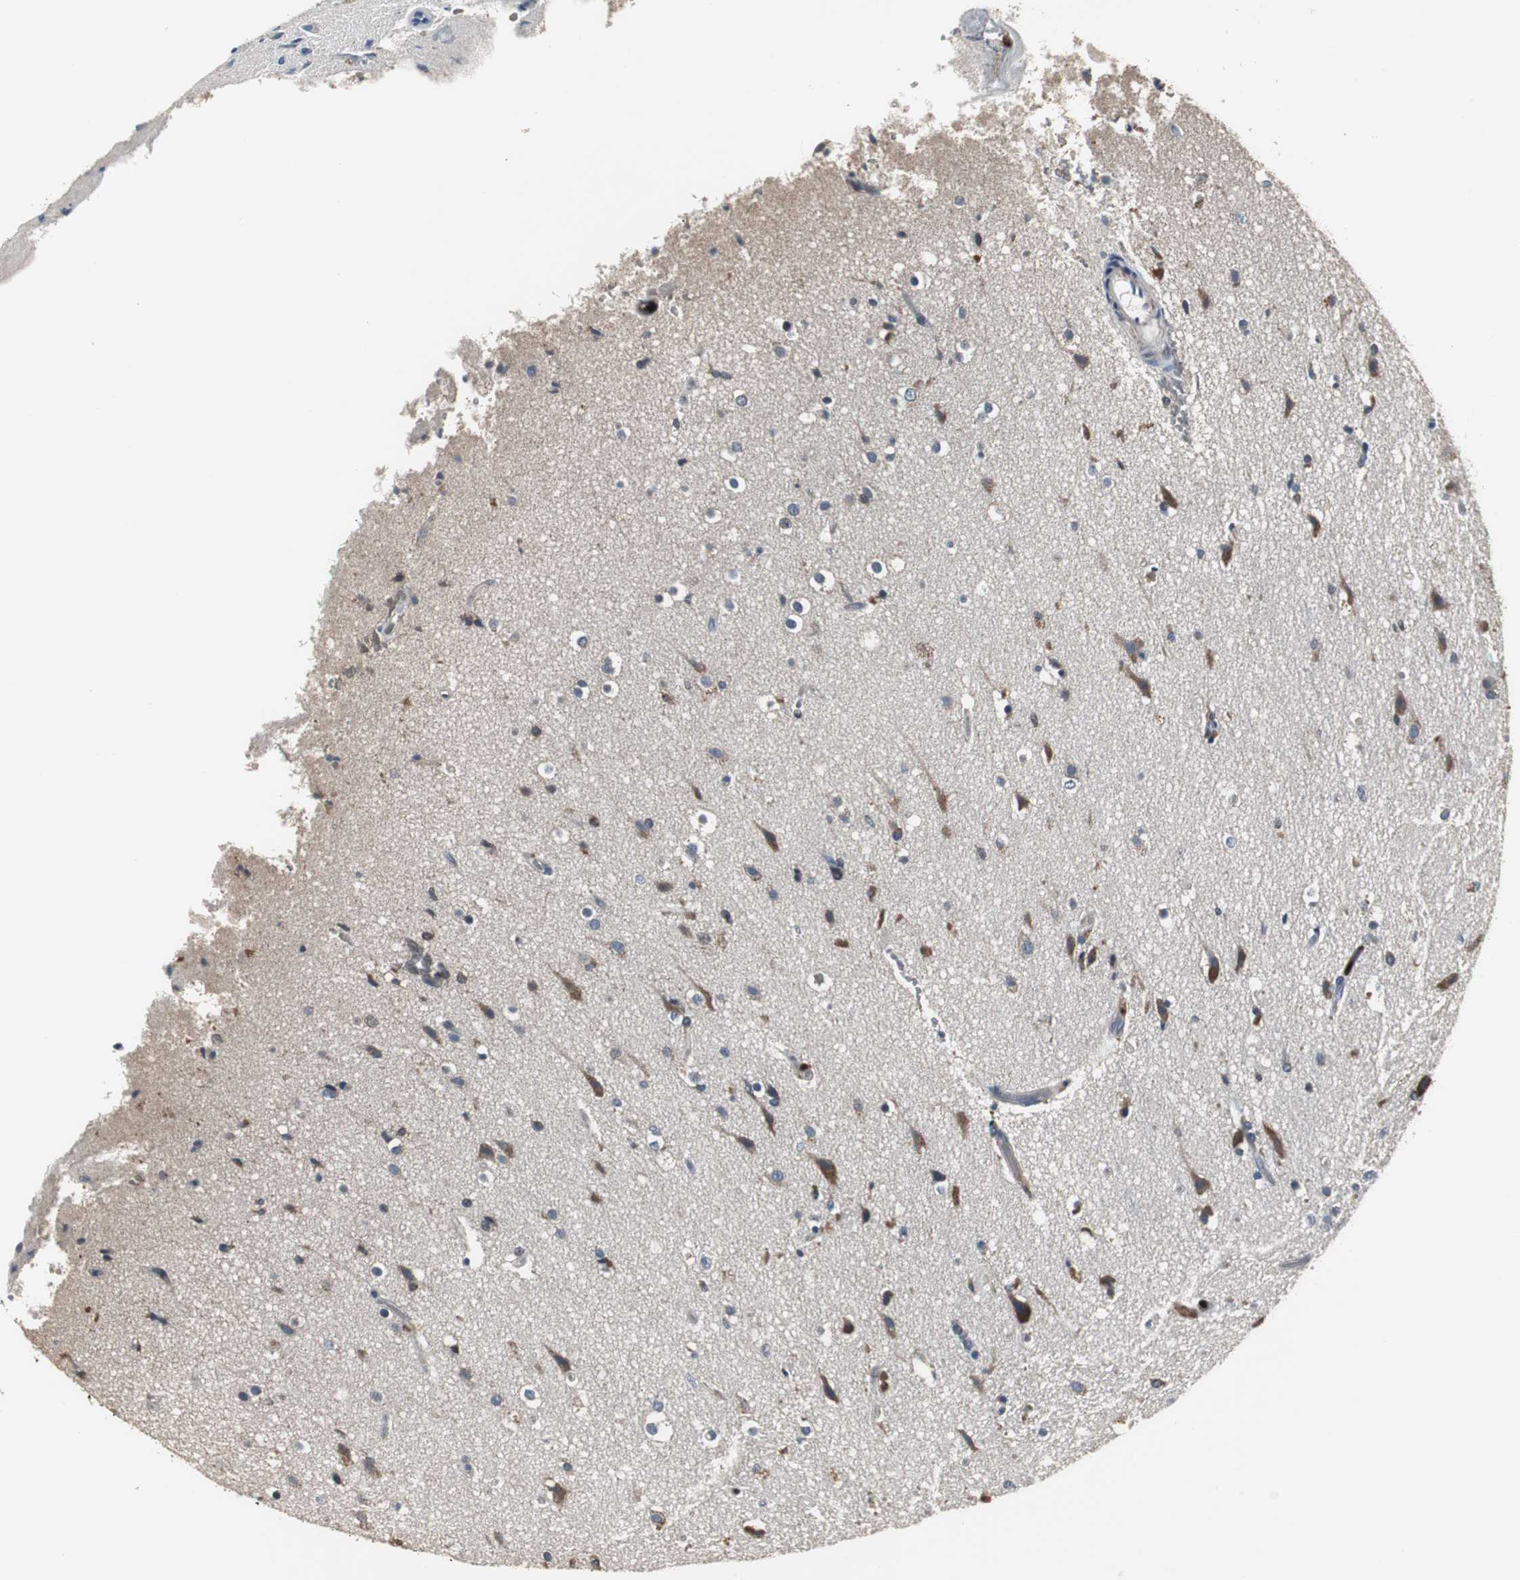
{"staining": {"intensity": "moderate", "quantity": "<25%", "location": "cytoplasmic/membranous"}, "tissue": "glioma", "cell_type": "Tumor cells", "image_type": "cancer", "snomed": [{"axis": "morphology", "description": "Normal tissue, NOS"}, {"axis": "morphology", "description": "Glioma, malignant, High grade"}, {"axis": "topography", "description": "Cerebral cortex"}], "caption": "Glioma stained with DAB immunohistochemistry (IHC) demonstrates low levels of moderate cytoplasmic/membranous staining in about <25% of tumor cells.", "gene": "NCF2", "patient": {"sex": "male", "age": 77}}